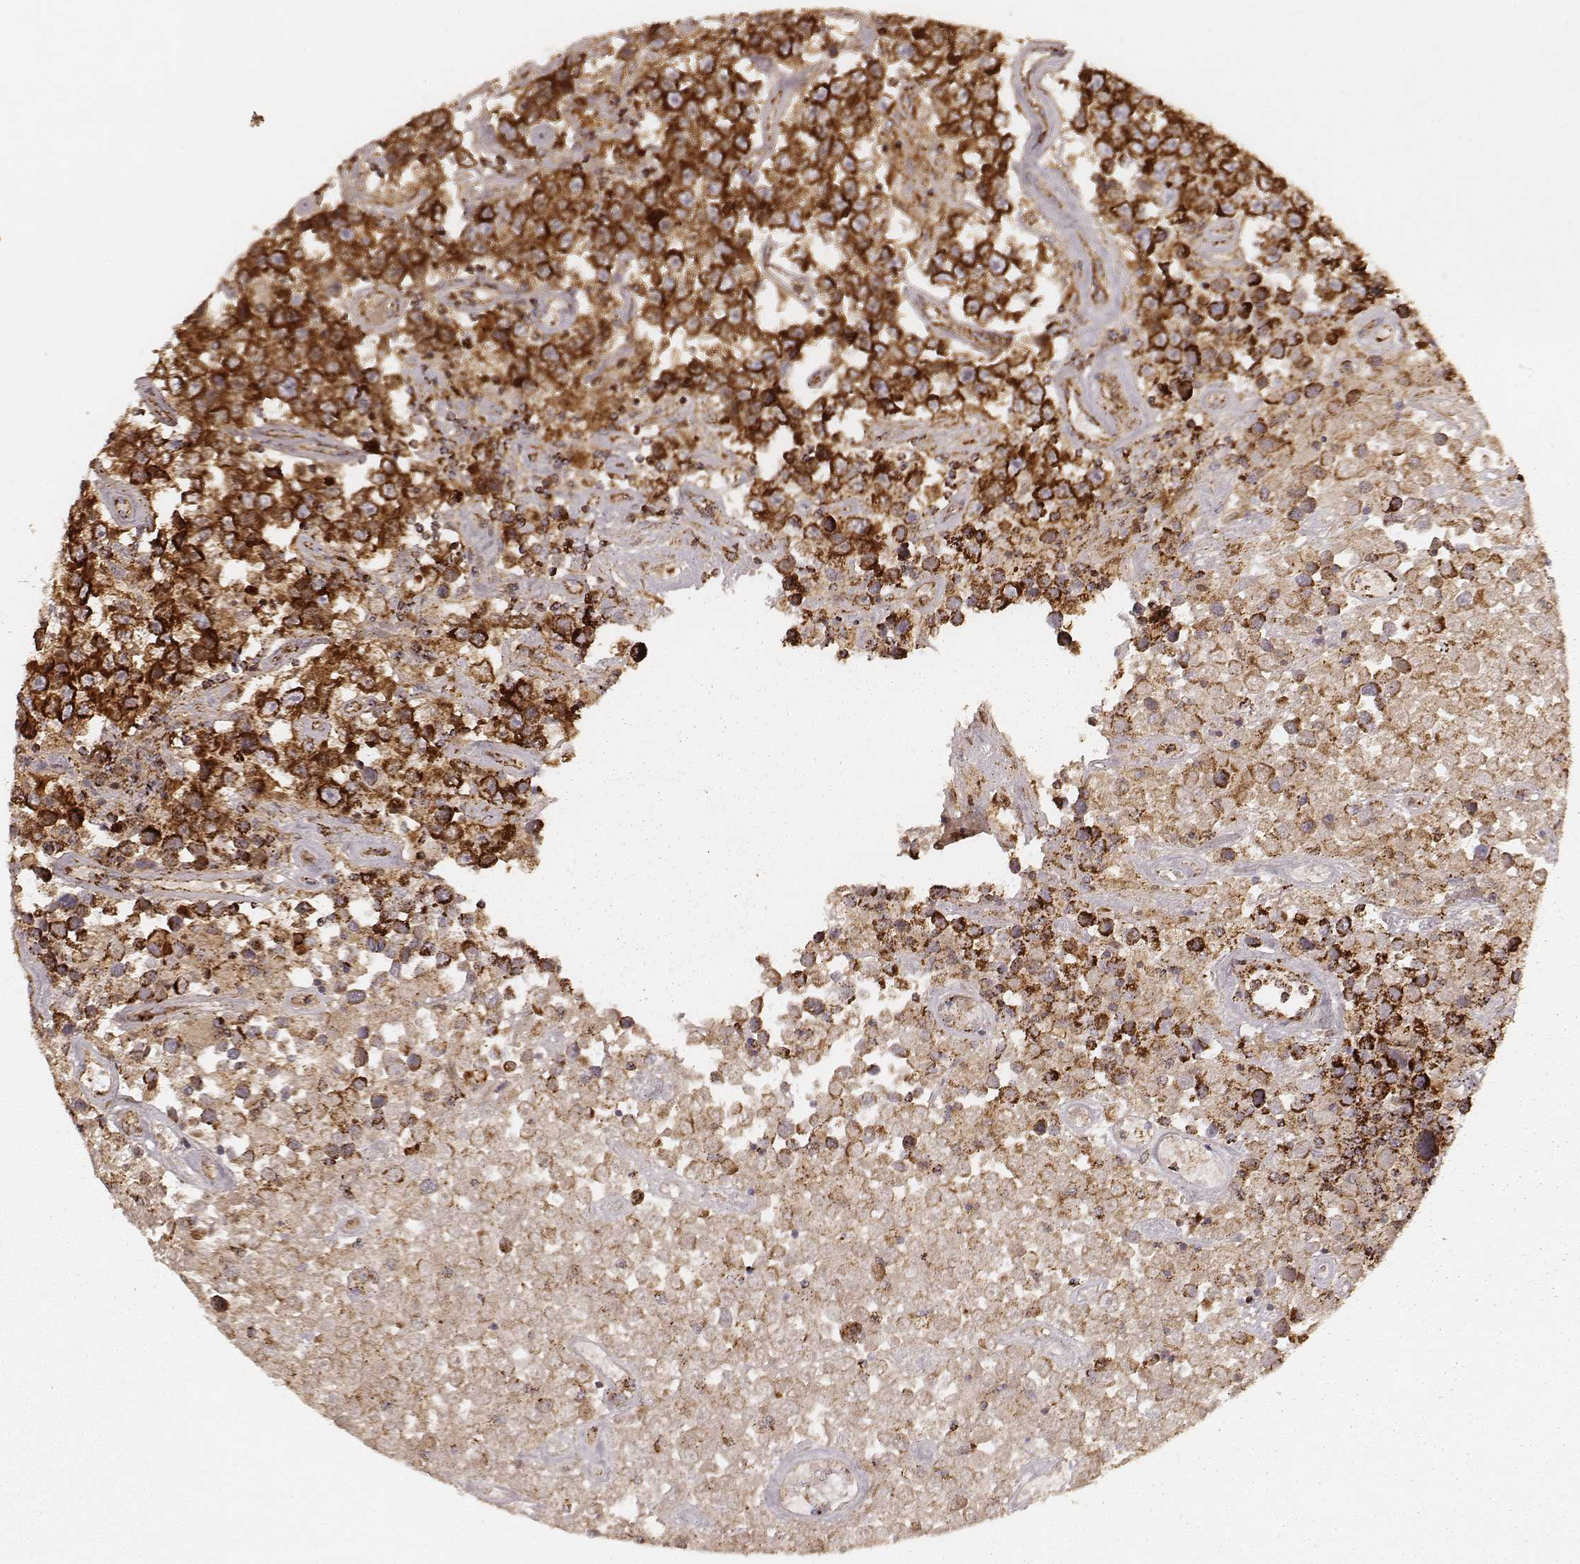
{"staining": {"intensity": "strong", "quantity": ">75%", "location": "cytoplasmic/membranous"}, "tissue": "testis cancer", "cell_type": "Tumor cells", "image_type": "cancer", "snomed": [{"axis": "morphology", "description": "Seminoma, NOS"}, {"axis": "topography", "description": "Testis"}], "caption": "Immunohistochemical staining of testis seminoma displays strong cytoplasmic/membranous protein positivity in approximately >75% of tumor cells. (DAB (3,3'-diaminobenzidine) IHC with brightfield microscopy, high magnification).", "gene": "CS", "patient": {"sex": "male", "age": 52}}